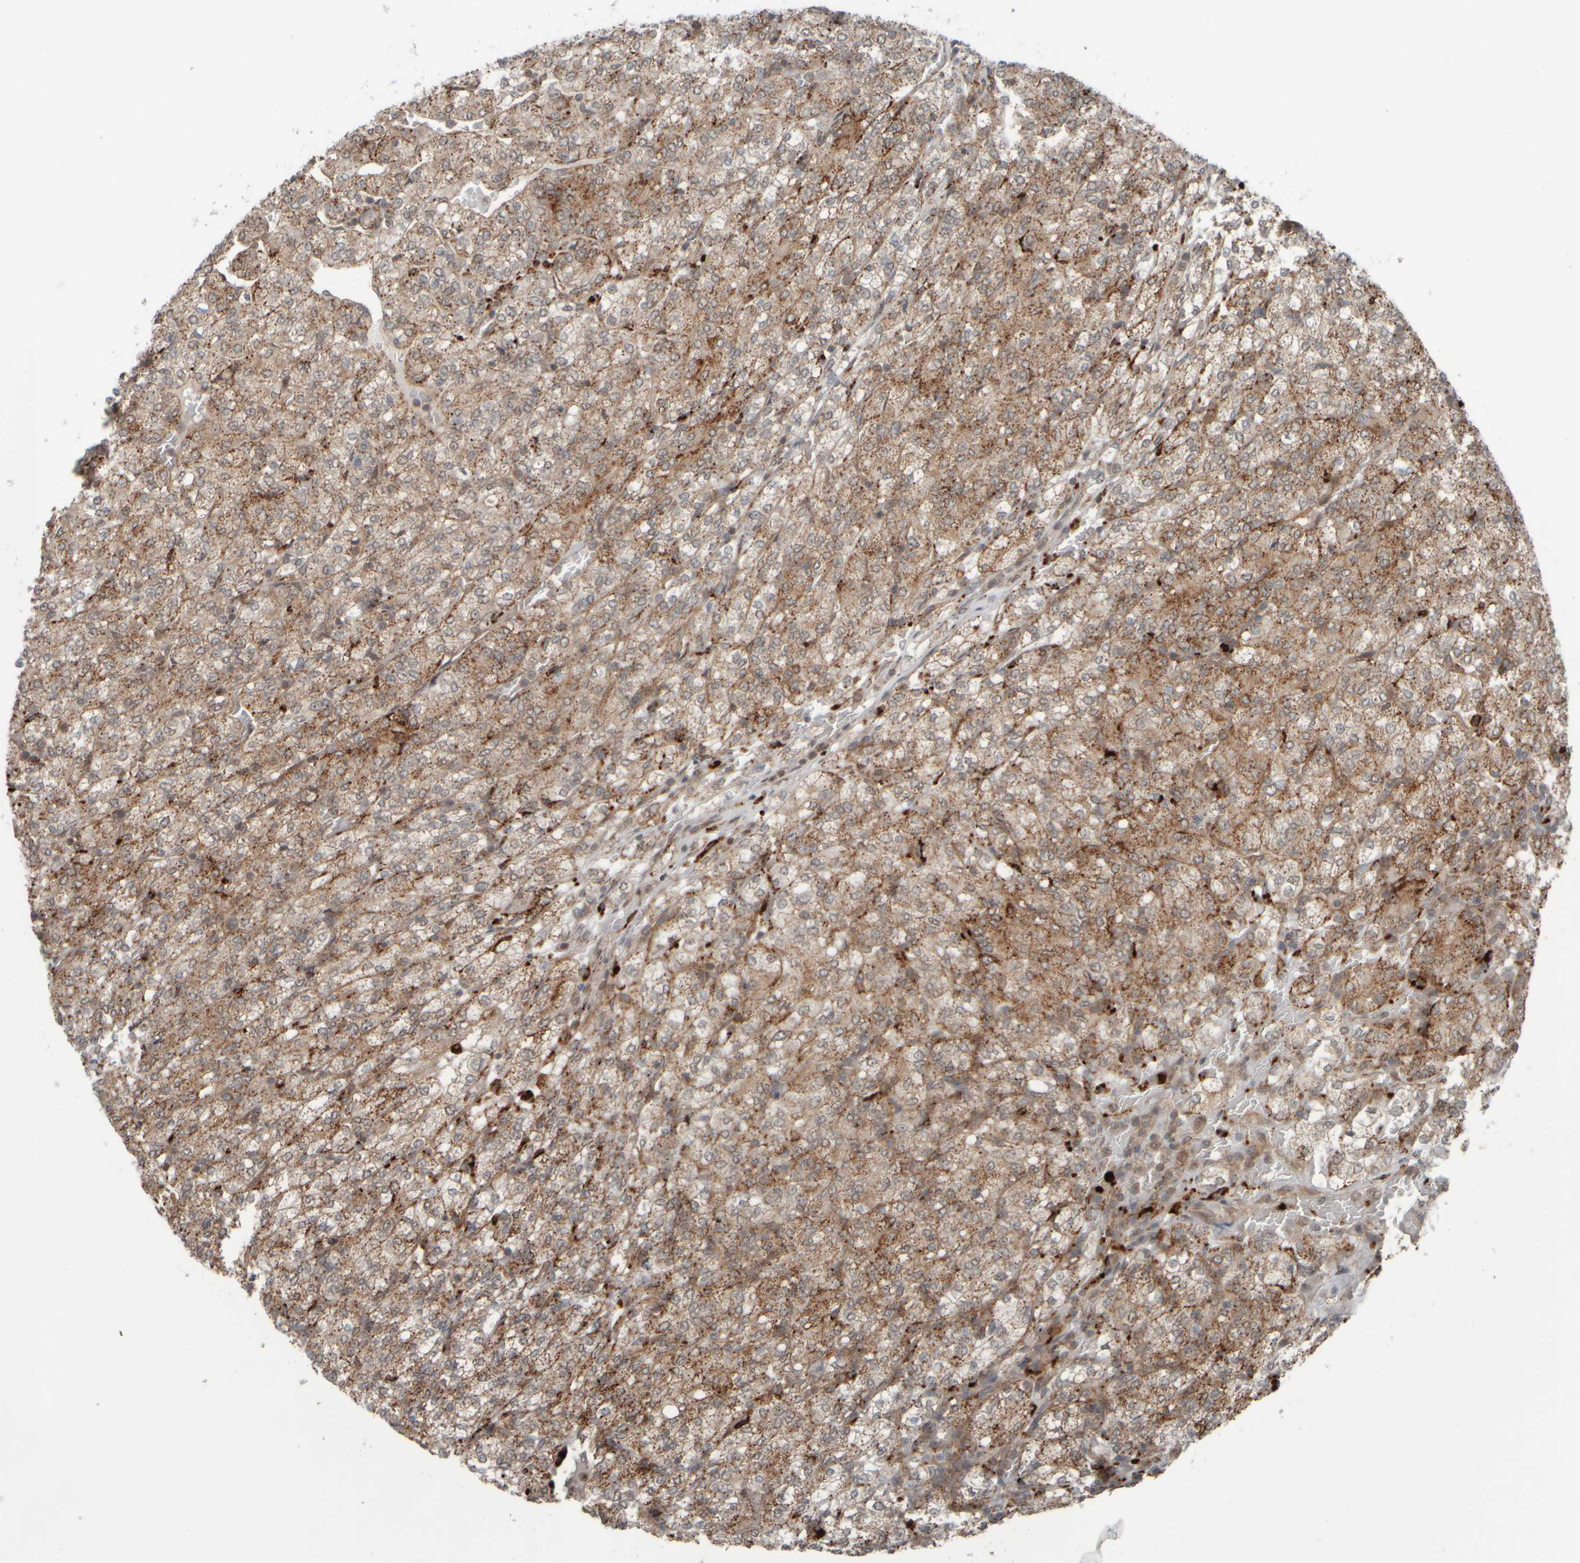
{"staining": {"intensity": "moderate", "quantity": ">75%", "location": "cytoplasmic/membranous"}, "tissue": "renal cancer", "cell_type": "Tumor cells", "image_type": "cancer", "snomed": [{"axis": "morphology", "description": "Adenocarcinoma, NOS"}, {"axis": "topography", "description": "Kidney"}], "caption": "Immunohistochemistry image of human adenocarcinoma (renal) stained for a protein (brown), which reveals medium levels of moderate cytoplasmic/membranous positivity in about >75% of tumor cells.", "gene": "GIGYF1", "patient": {"sex": "male", "age": 77}}